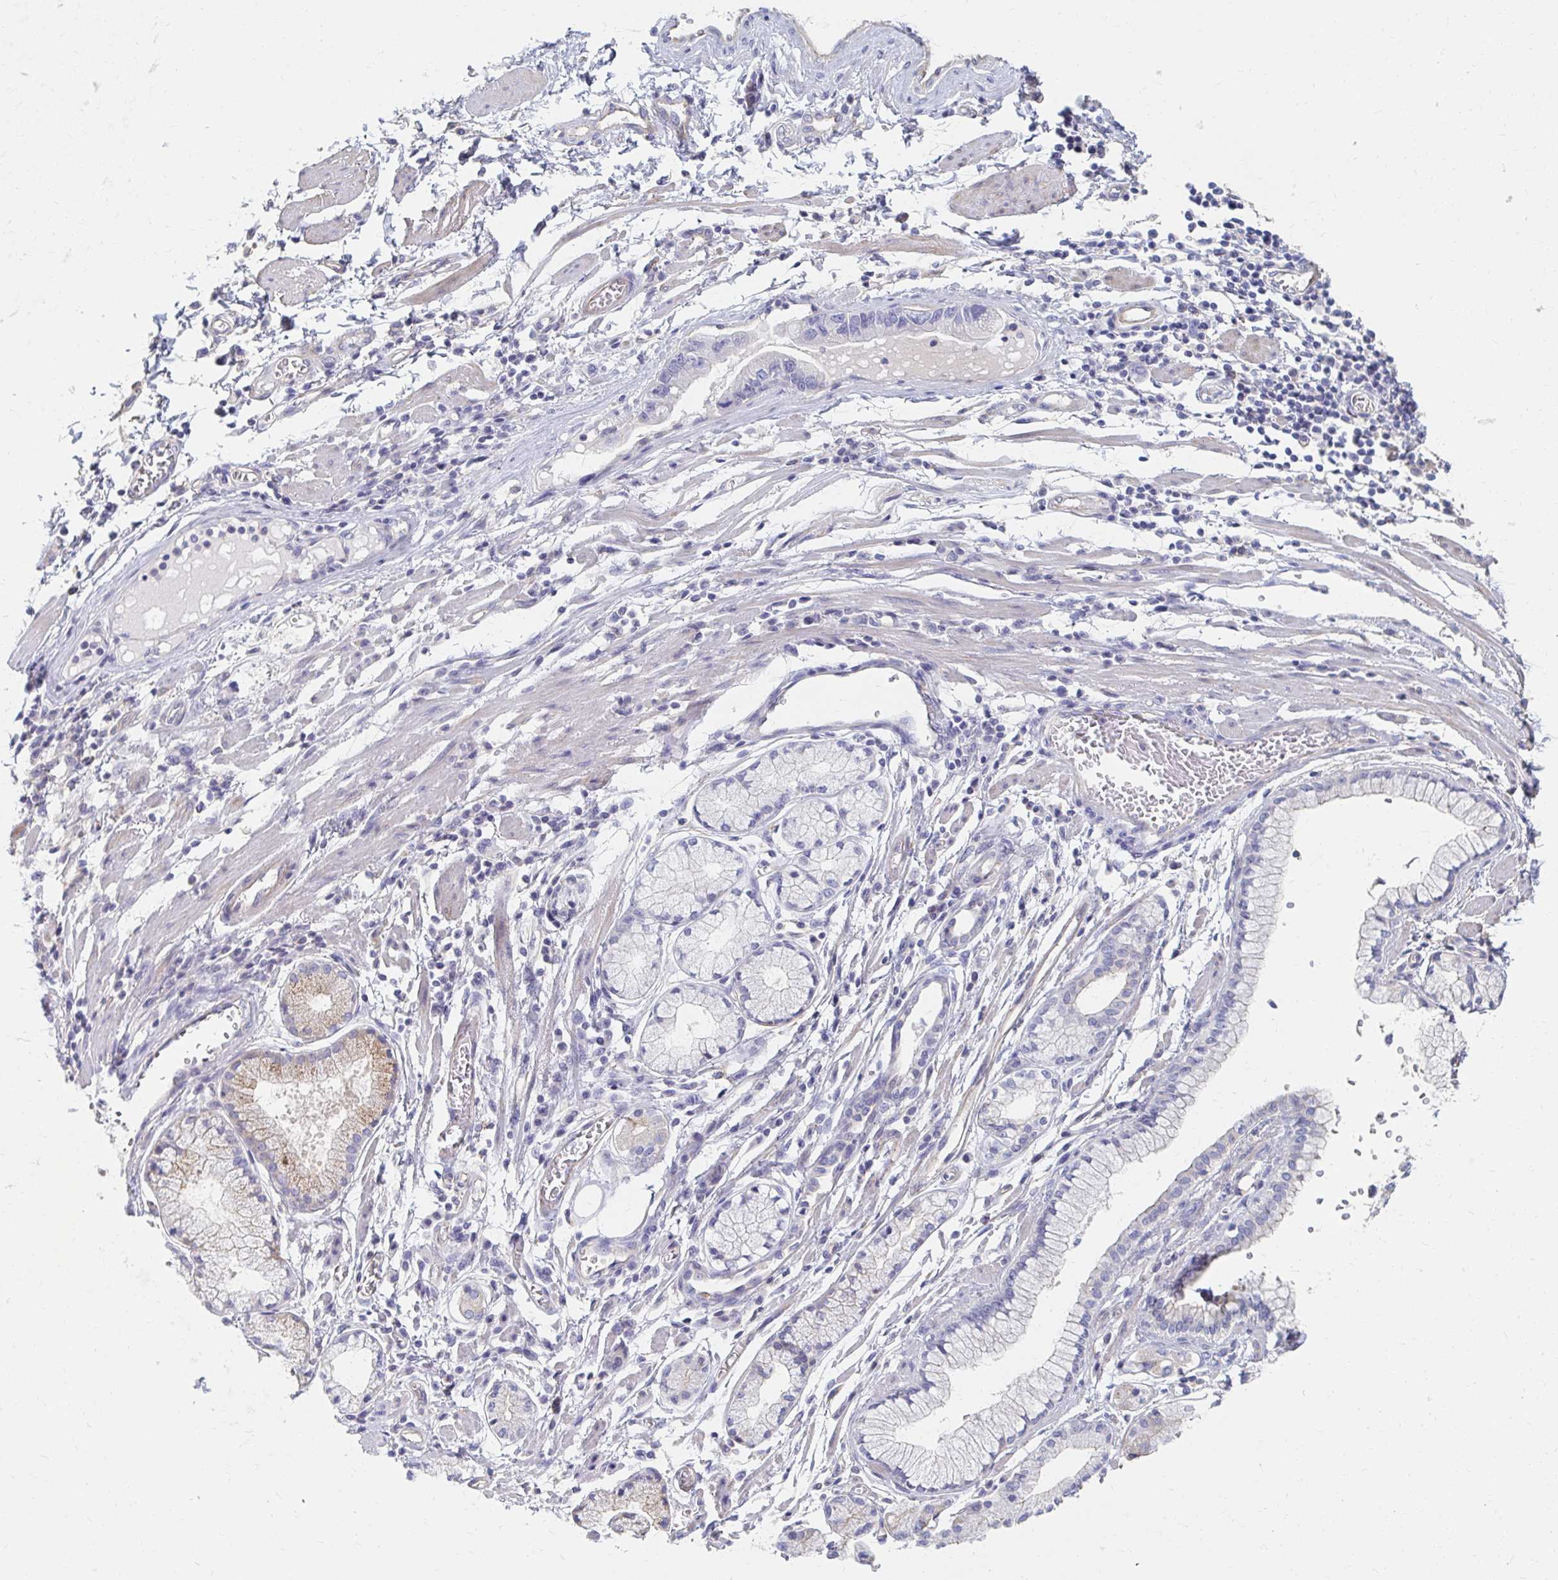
{"staining": {"intensity": "negative", "quantity": "none", "location": "none"}, "tissue": "stomach cancer", "cell_type": "Tumor cells", "image_type": "cancer", "snomed": [{"axis": "morphology", "description": "Adenocarcinoma, NOS"}, {"axis": "topography", "description": "Stomach"}], "caption": "Immunohistochemistry of stomach cancer (adenocarcinoma) exhibits no staining in tumor cells.", "gene": "MYLK2", "patient": {"sex": "male", "age": 55}}